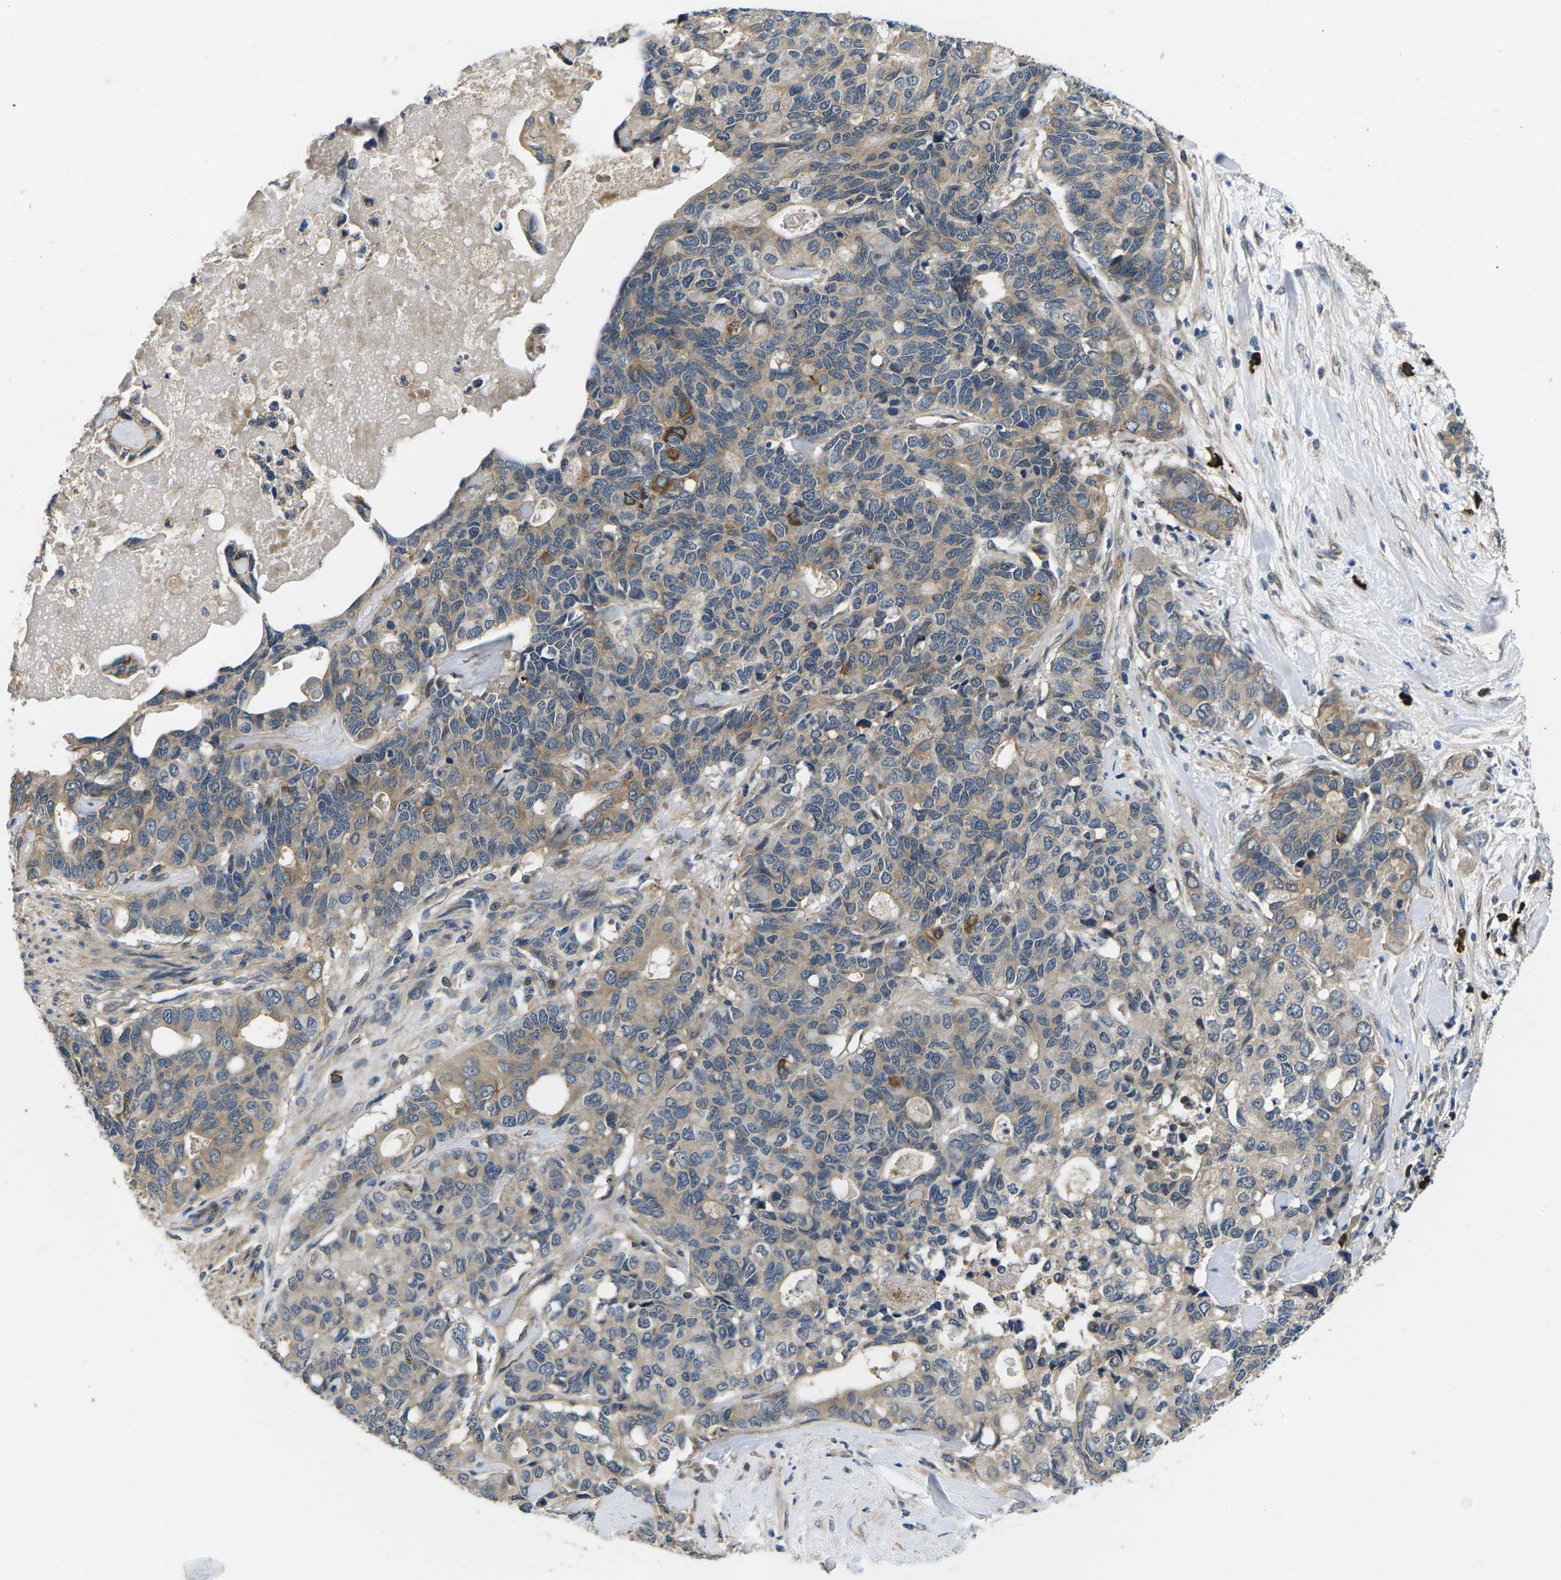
{"staining": {"intensity": "moderate", "quantity": "25%-75%", "location": "cytoplasmic/membranous"}, "tissue": "pancreatic cancer", "cell_type": "Tumor cells", "image_type": "cancer", "snomed": [{"axis": "morphology", "description": "Adenocarcinoma, NOS"}, {"axis": "topography", "description": "Pancreas"}], "caption": "Protein staining by IHC shows moderate cytoplasmic/membranous staining in about 25%-75% of tumor cells in adenocarcinoma (pancreatic). Nuclei are stained in blue.", "gene": "PLCE1", "patient": {"sex": "female", "age": 56}}